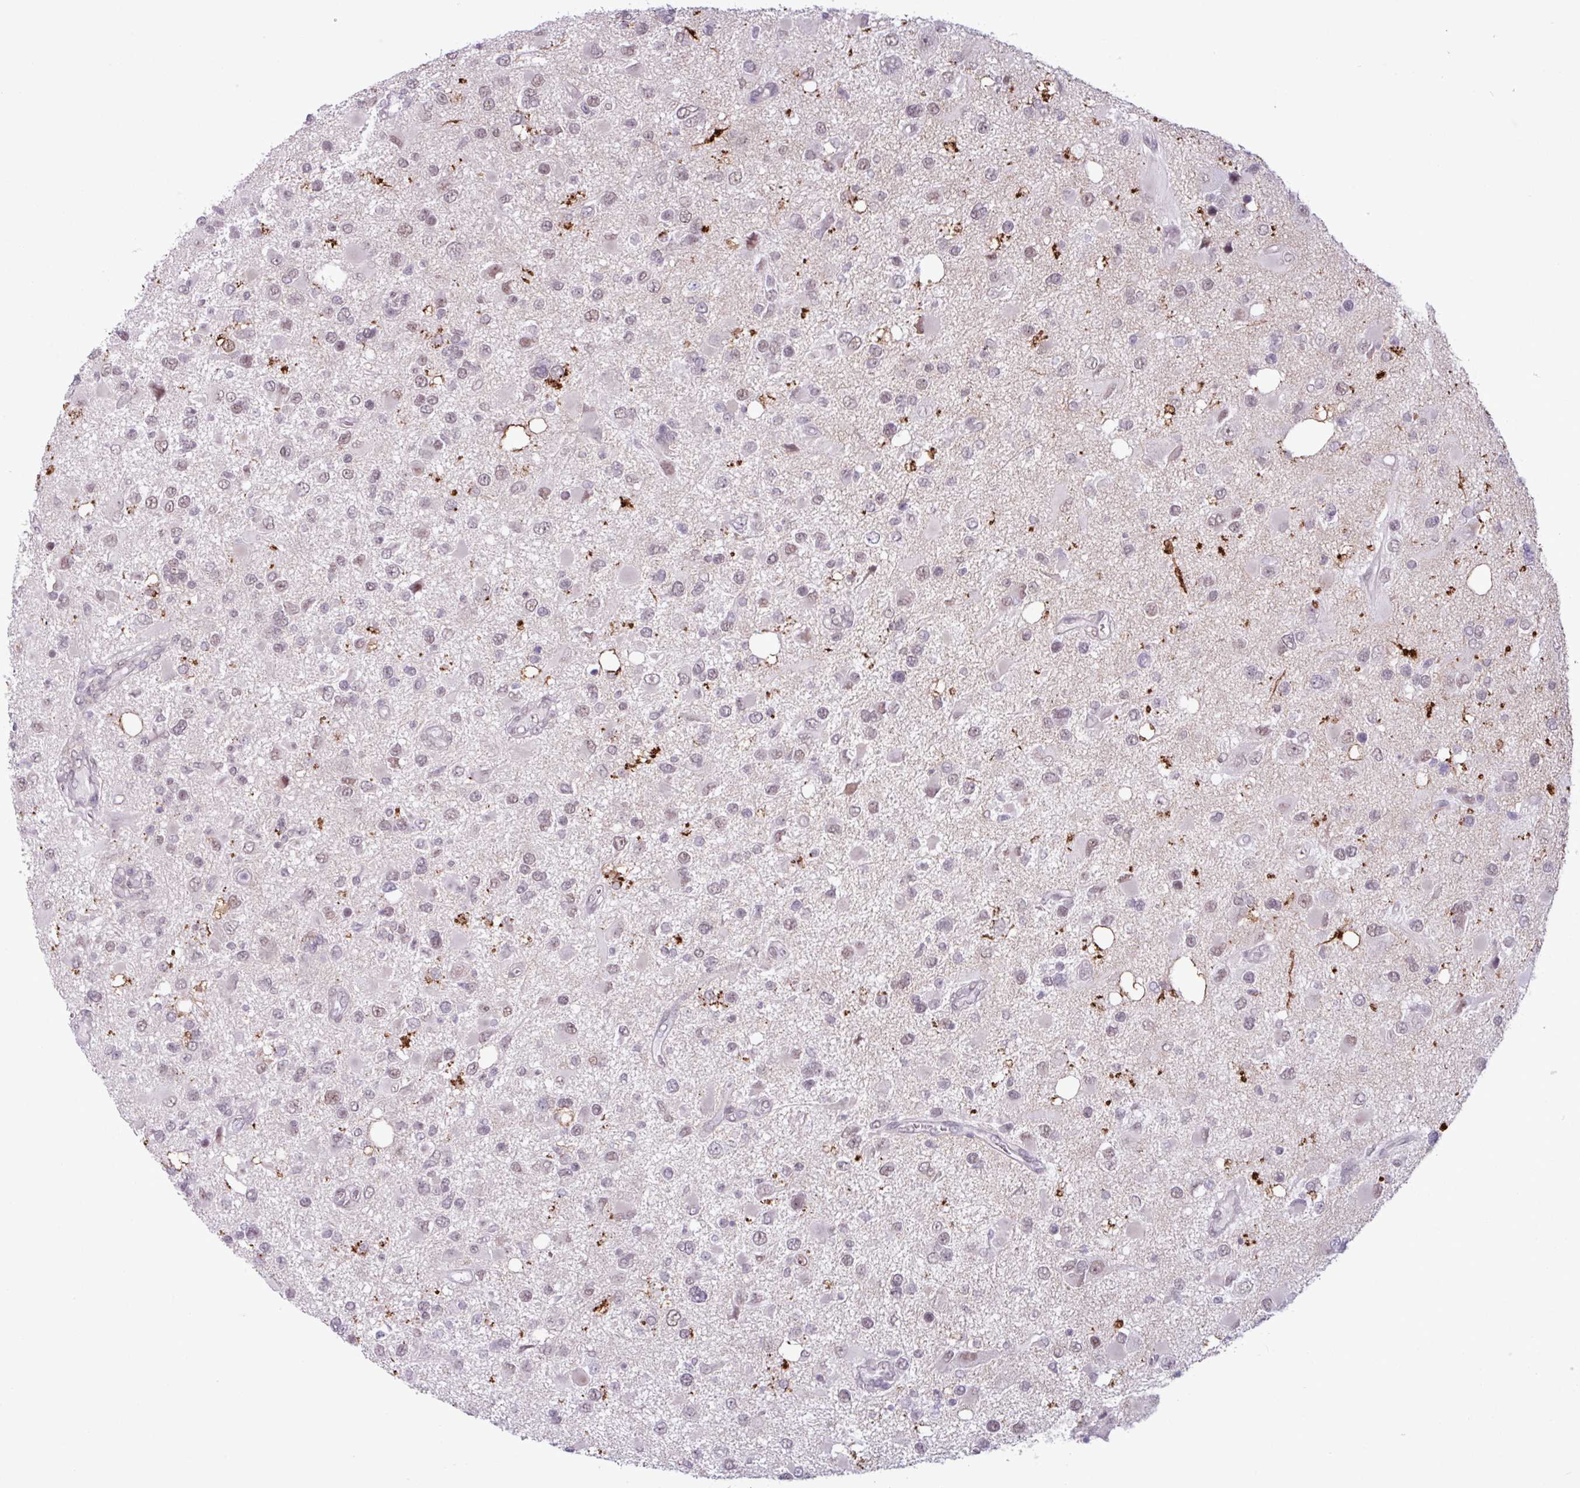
{"staining": {"intensity": "weak", "quantity": "25%-75%", "location": "nuclear"}, "tissue": "glioma", "cell_type": "Tumor cells", "image_type": "cancer", "snomed": [{"axis": "morphology", "description": "Glioma, malignant, High grade"}, {"axis": "topography", "description": "Brain"}], "caption": "Tumor cells exhibit low levels of weak nuclear positivity in approximately 25%-75% of cells in glioma.", "gene": "NOTCH2", "patient": {"sex": "male", "age": 53}}